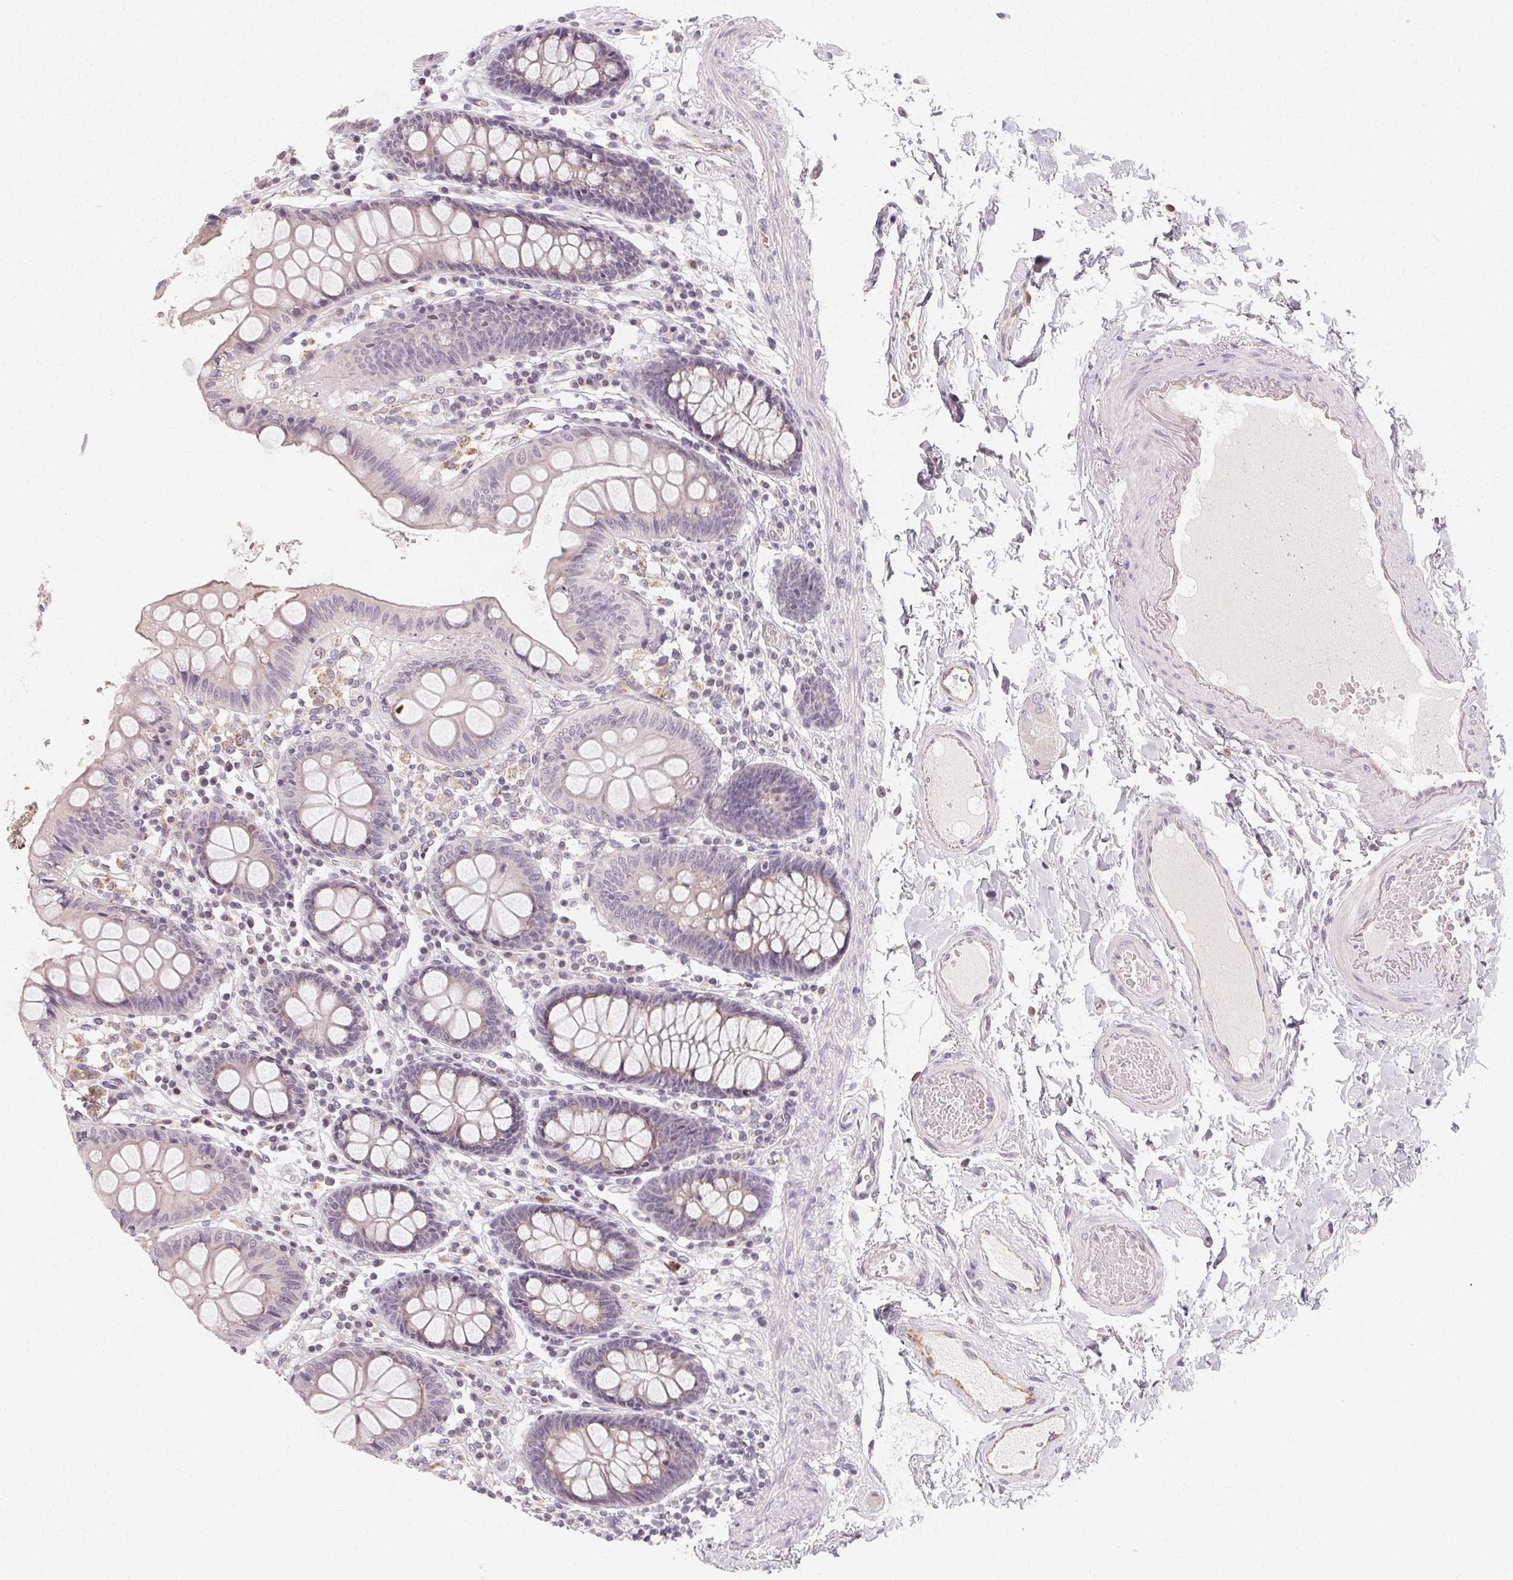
{"staining": {"intensity": "negative", "quantity": "none", "location": "none"}, "tissue": "colon", "cell_type": "Endothelial cells", "image_type": "normal", "snomed": [{"axis": "morphology", "description": "Normal tissue, NOS"}, {"axis": "topography", "description": "Colon"}], "caption": "High magnification brightfield microscopy of normal colon stained with DAB (brown) and counterstained with hematoxylin (blue): endothelial cells show no significant staining.", "gene": "CLCNKA", "patient": {"sex": "male", "age": 84}}